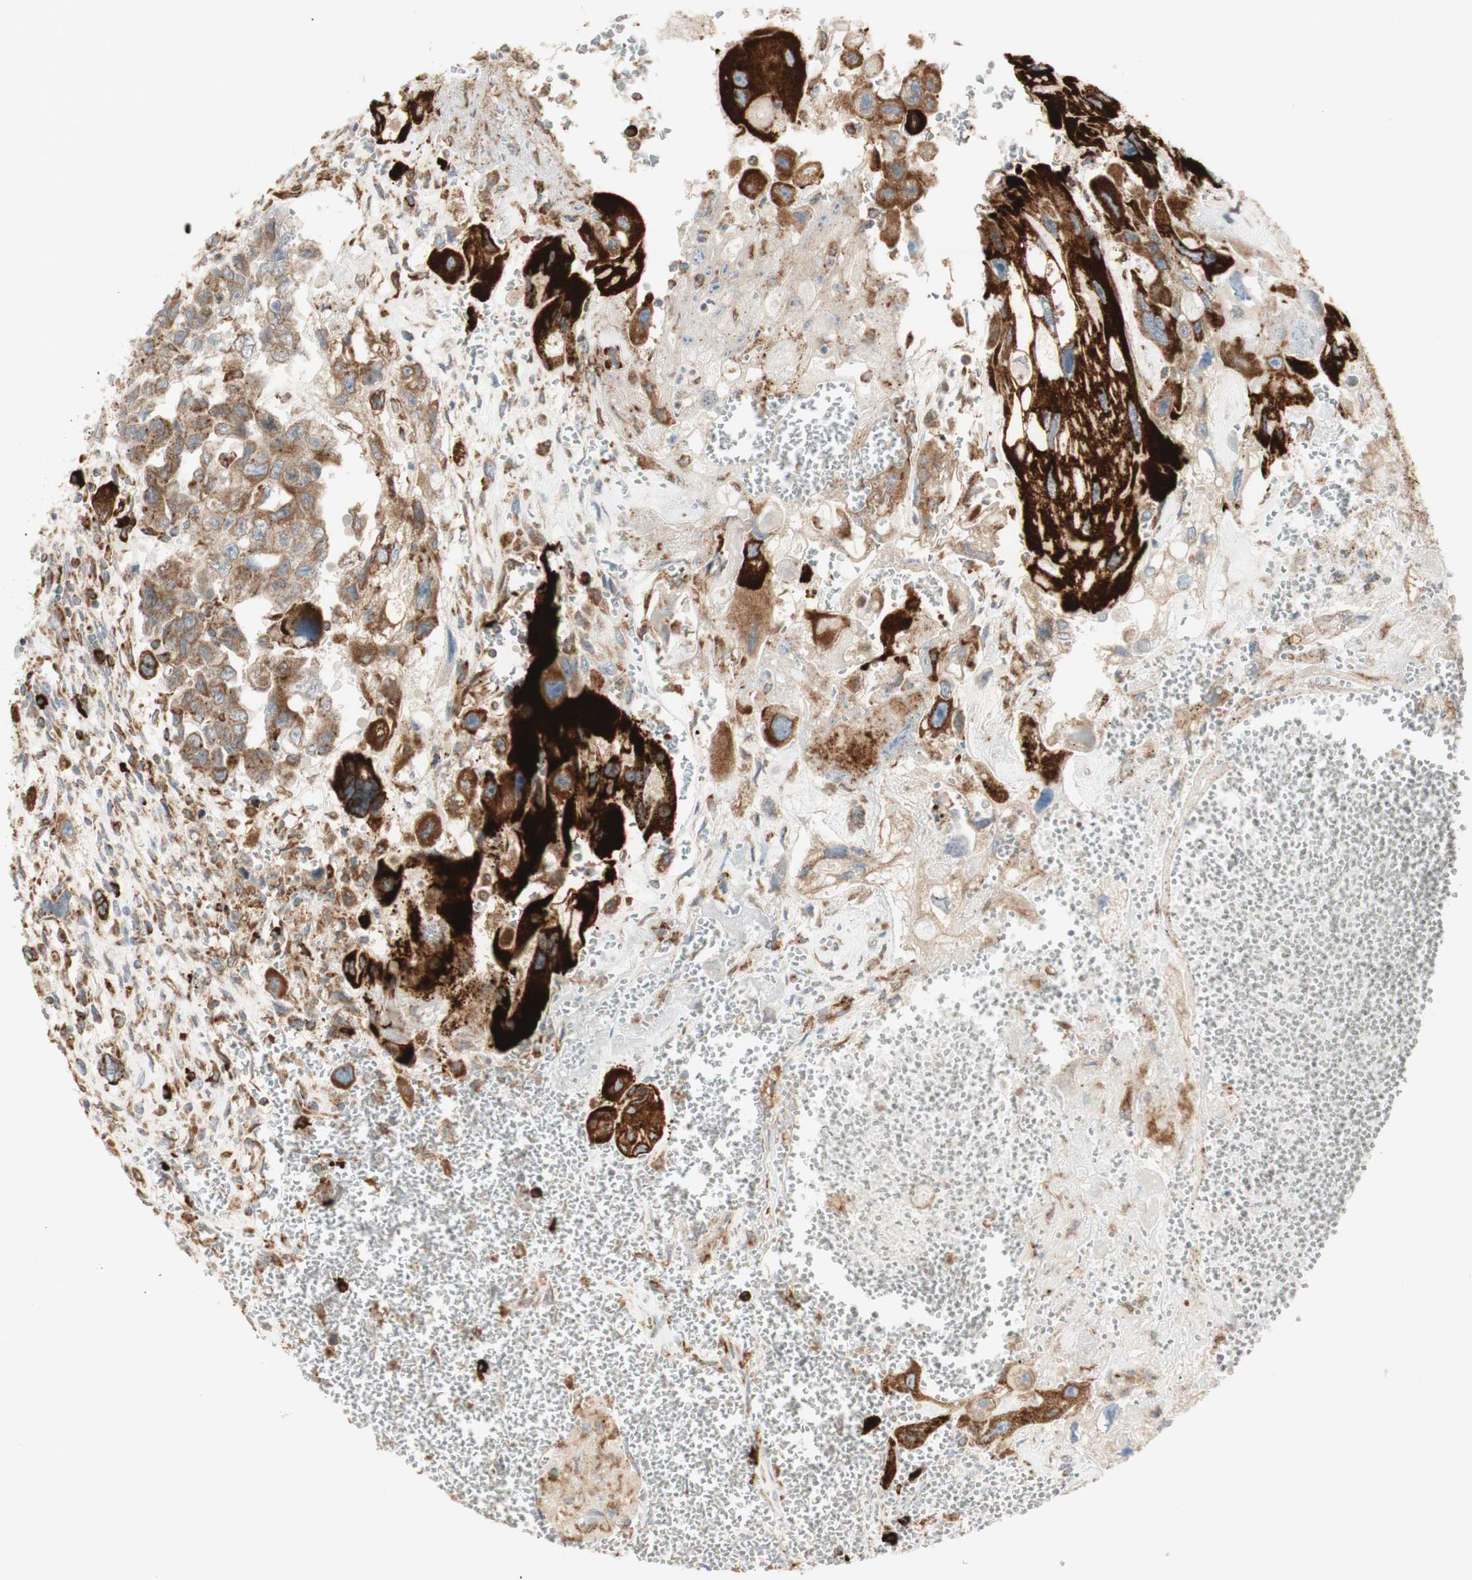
{"staining": {"intensity": "moderate", "quantity": ">75%", "location": "cytoplasmic/membranous"}, "tissue": "testis cancer", "cell_type": "Tumor cells", "image_type": "cancer", "snomed": [{"axis": "morphology", "description": "Carcinoma, Embryonal, NOS"}, {"axis": "topography", "description": "Testis"}], "caption": "Moderate cytoplasmic/membranous staining for a protein is present in about >75% of tumor cells of embryonal carcinoma (testis) using IHC.", "gene": "MANF", "patient": {"sex": "male", "age": 28}}